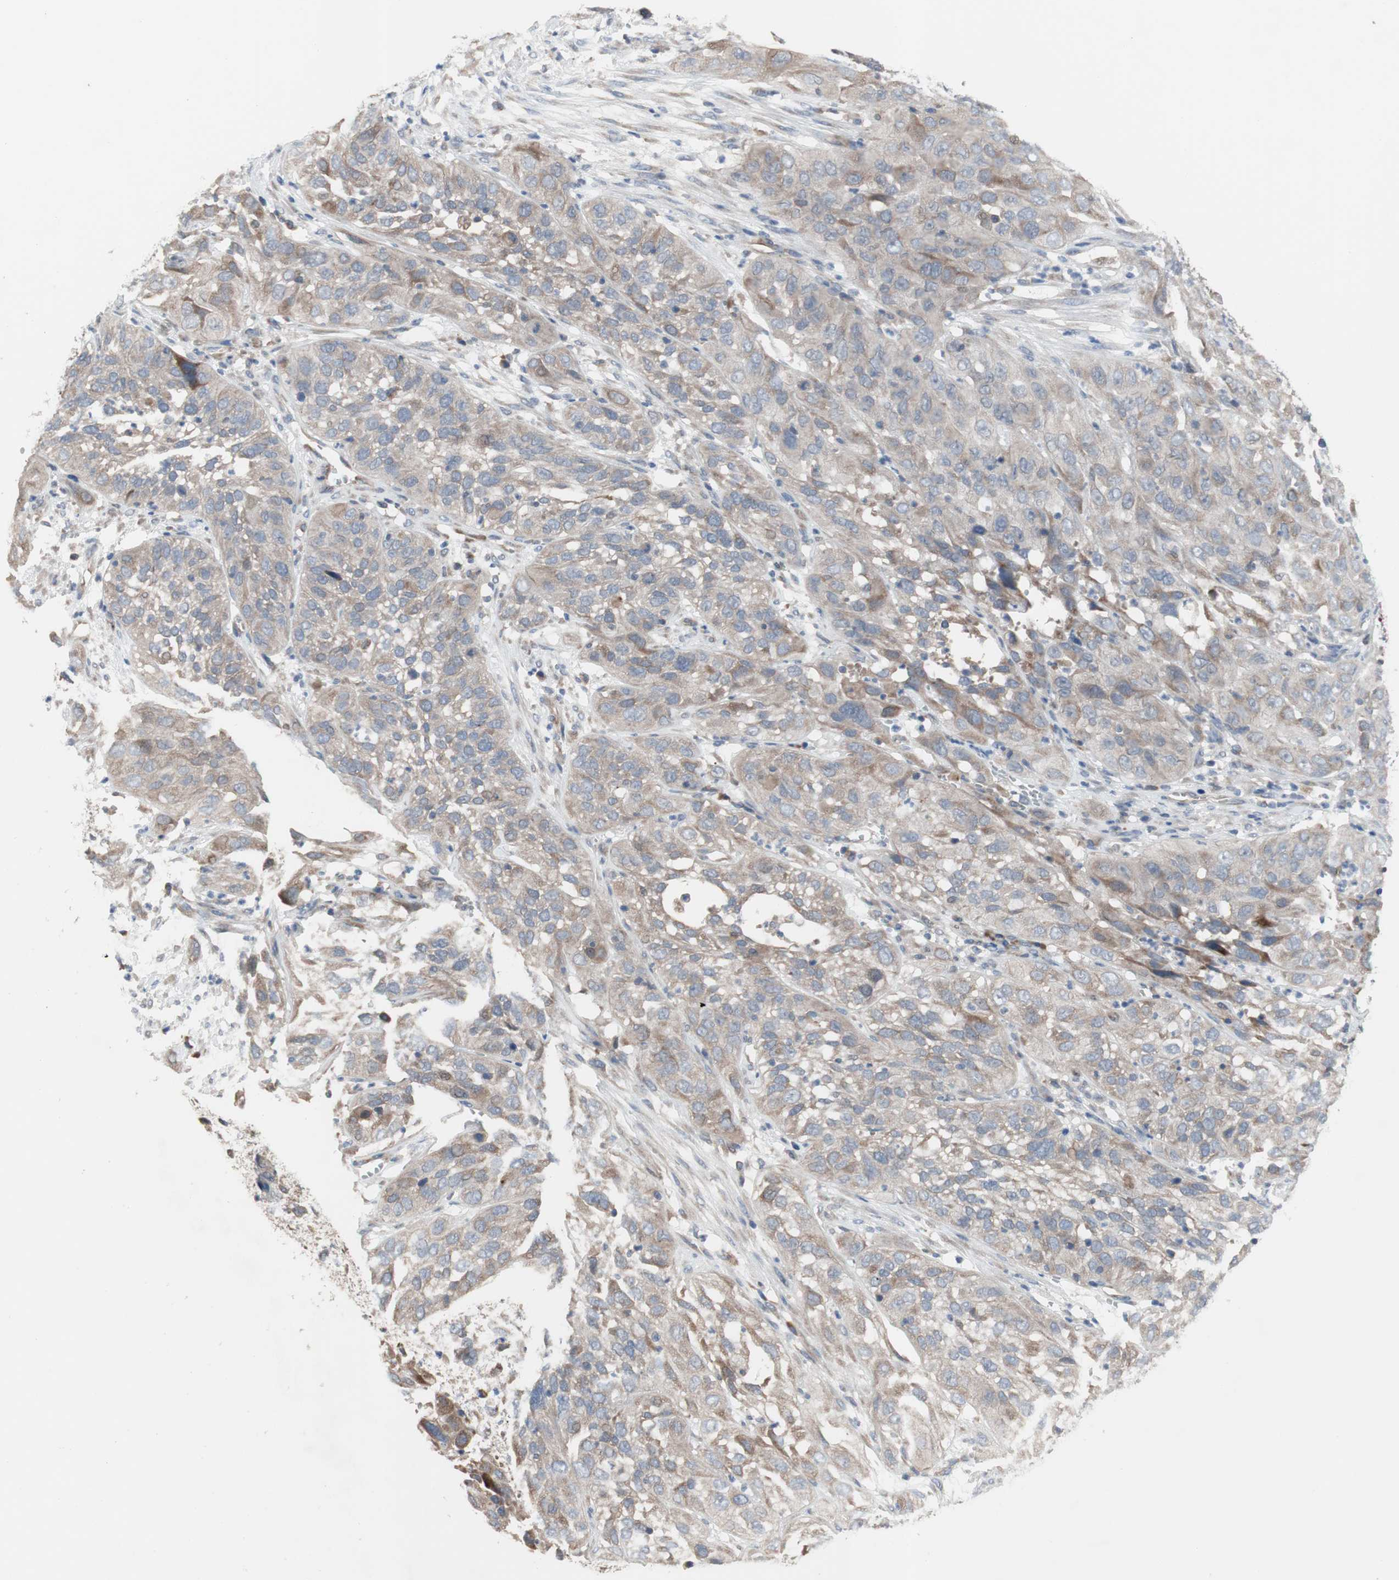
{"staining": {"intensity": "moderate", "quantity": ">75%", "location": "cytoplasmic/membranous"}, "tissue": "cervical cancer", "cell_type": "Tumor cells", "image_type": "cancer", "snomed": [{"axis": "morphology", "description": "Squamous cell carcinoma, NOS"}, {"axis": "topography", "description": "Cervix"}], "caption": "Tumor cells exhibit moderate cytoplasmic/membranous positivity in about >75% of cells in cervical cancer (squamous cell carcinoma). Using DAB (brown) and hematoxylin (blue) stains, captured at high magnification using brightfield microscopy.", "gene": "TTC14", "patient": {"sex": "female", "age": 32}}